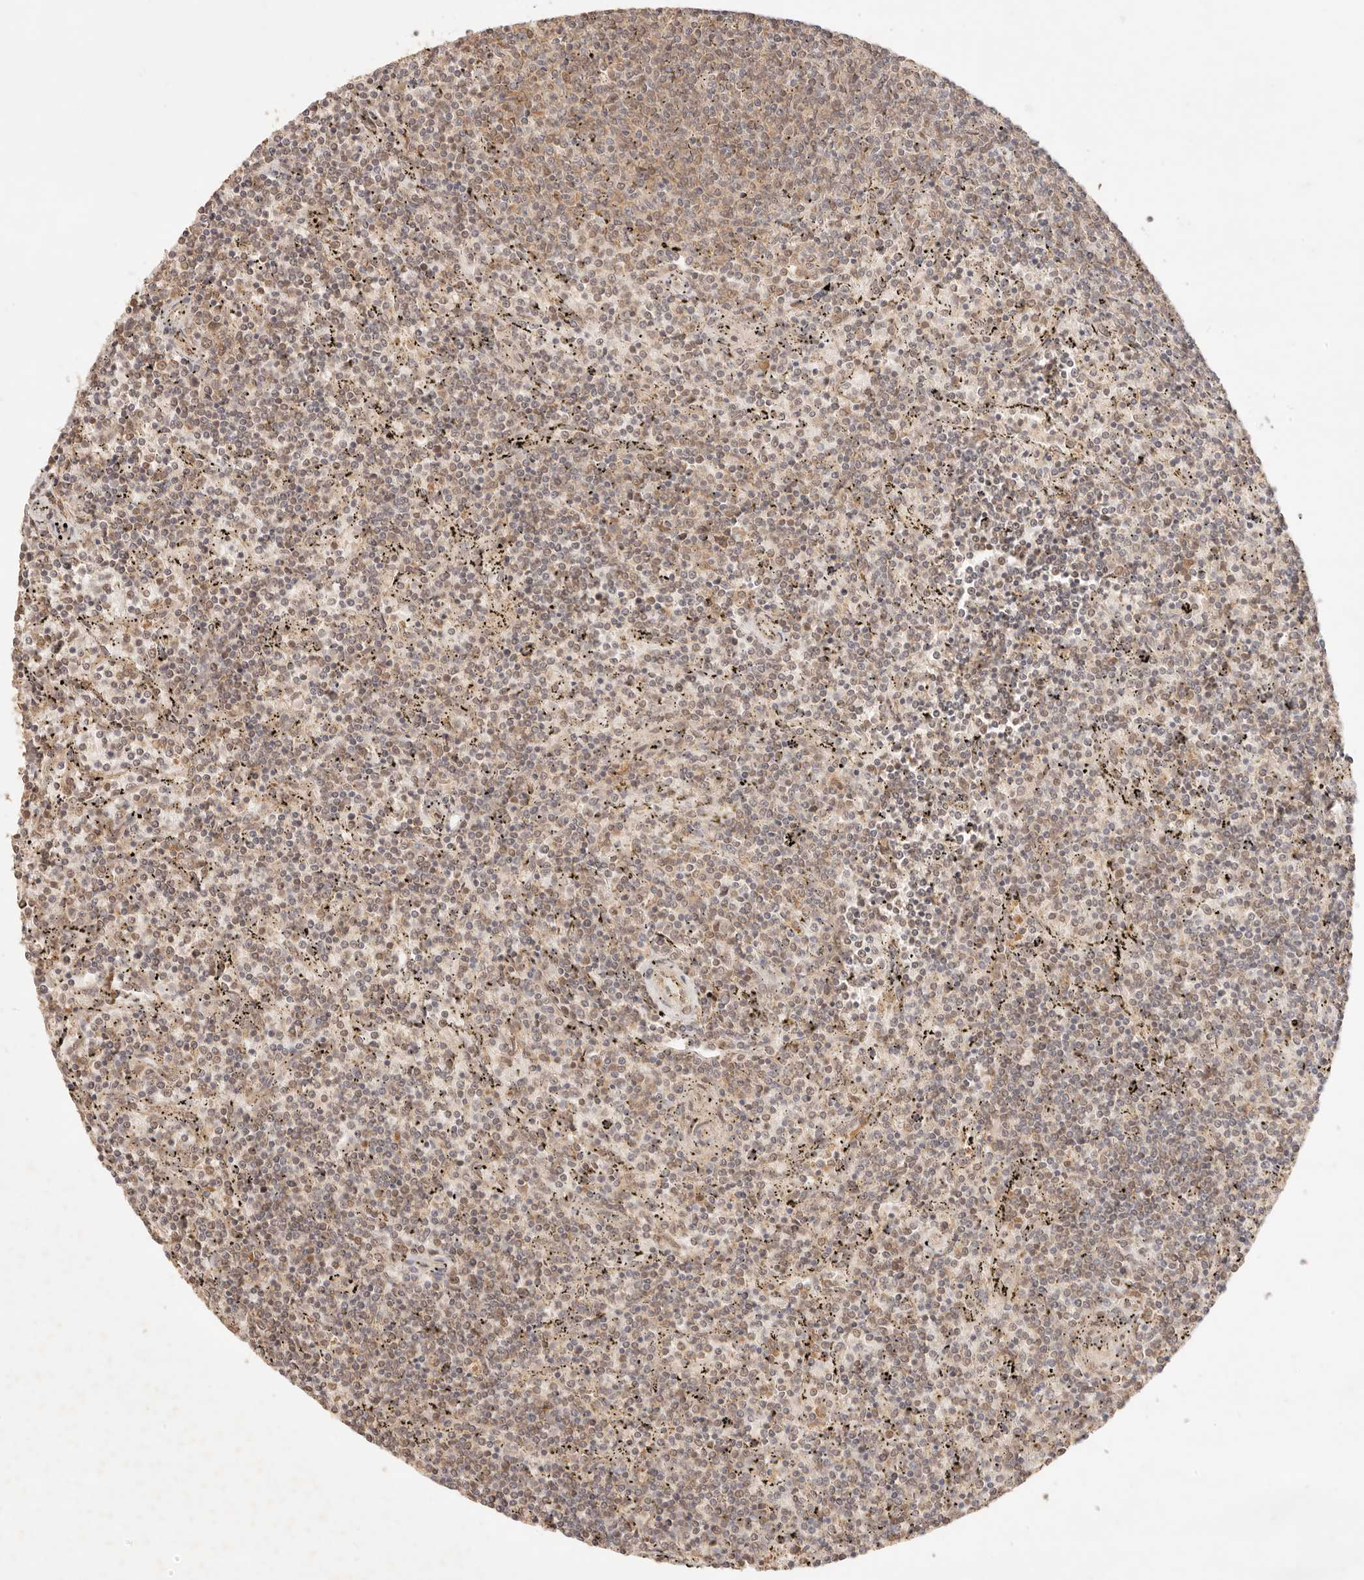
{"staining": {"intensity": "moderate", "quantity": "25%-75%", "location": "cytoplasmic/membranous"}, "tissue": "lymphoma", "cell_type": "Tumor cells", "image_type": "cancer", "snomed": [{"axis": "morphology", "description": "Malignant lymphoma, non-Hodgkin's type, Low grade"}, {"axis": "topography", "description": "Spleen"}], "caption": "A medium amount of moderate cytoplasmic/membranous expression is present in approximately 25%-75% of tumor cells in low-grade malignant lymphoma, non-Hodgkin's type tissue.", "gene": "TRIM11", "patient": {"sex": "female", "age": 50}}